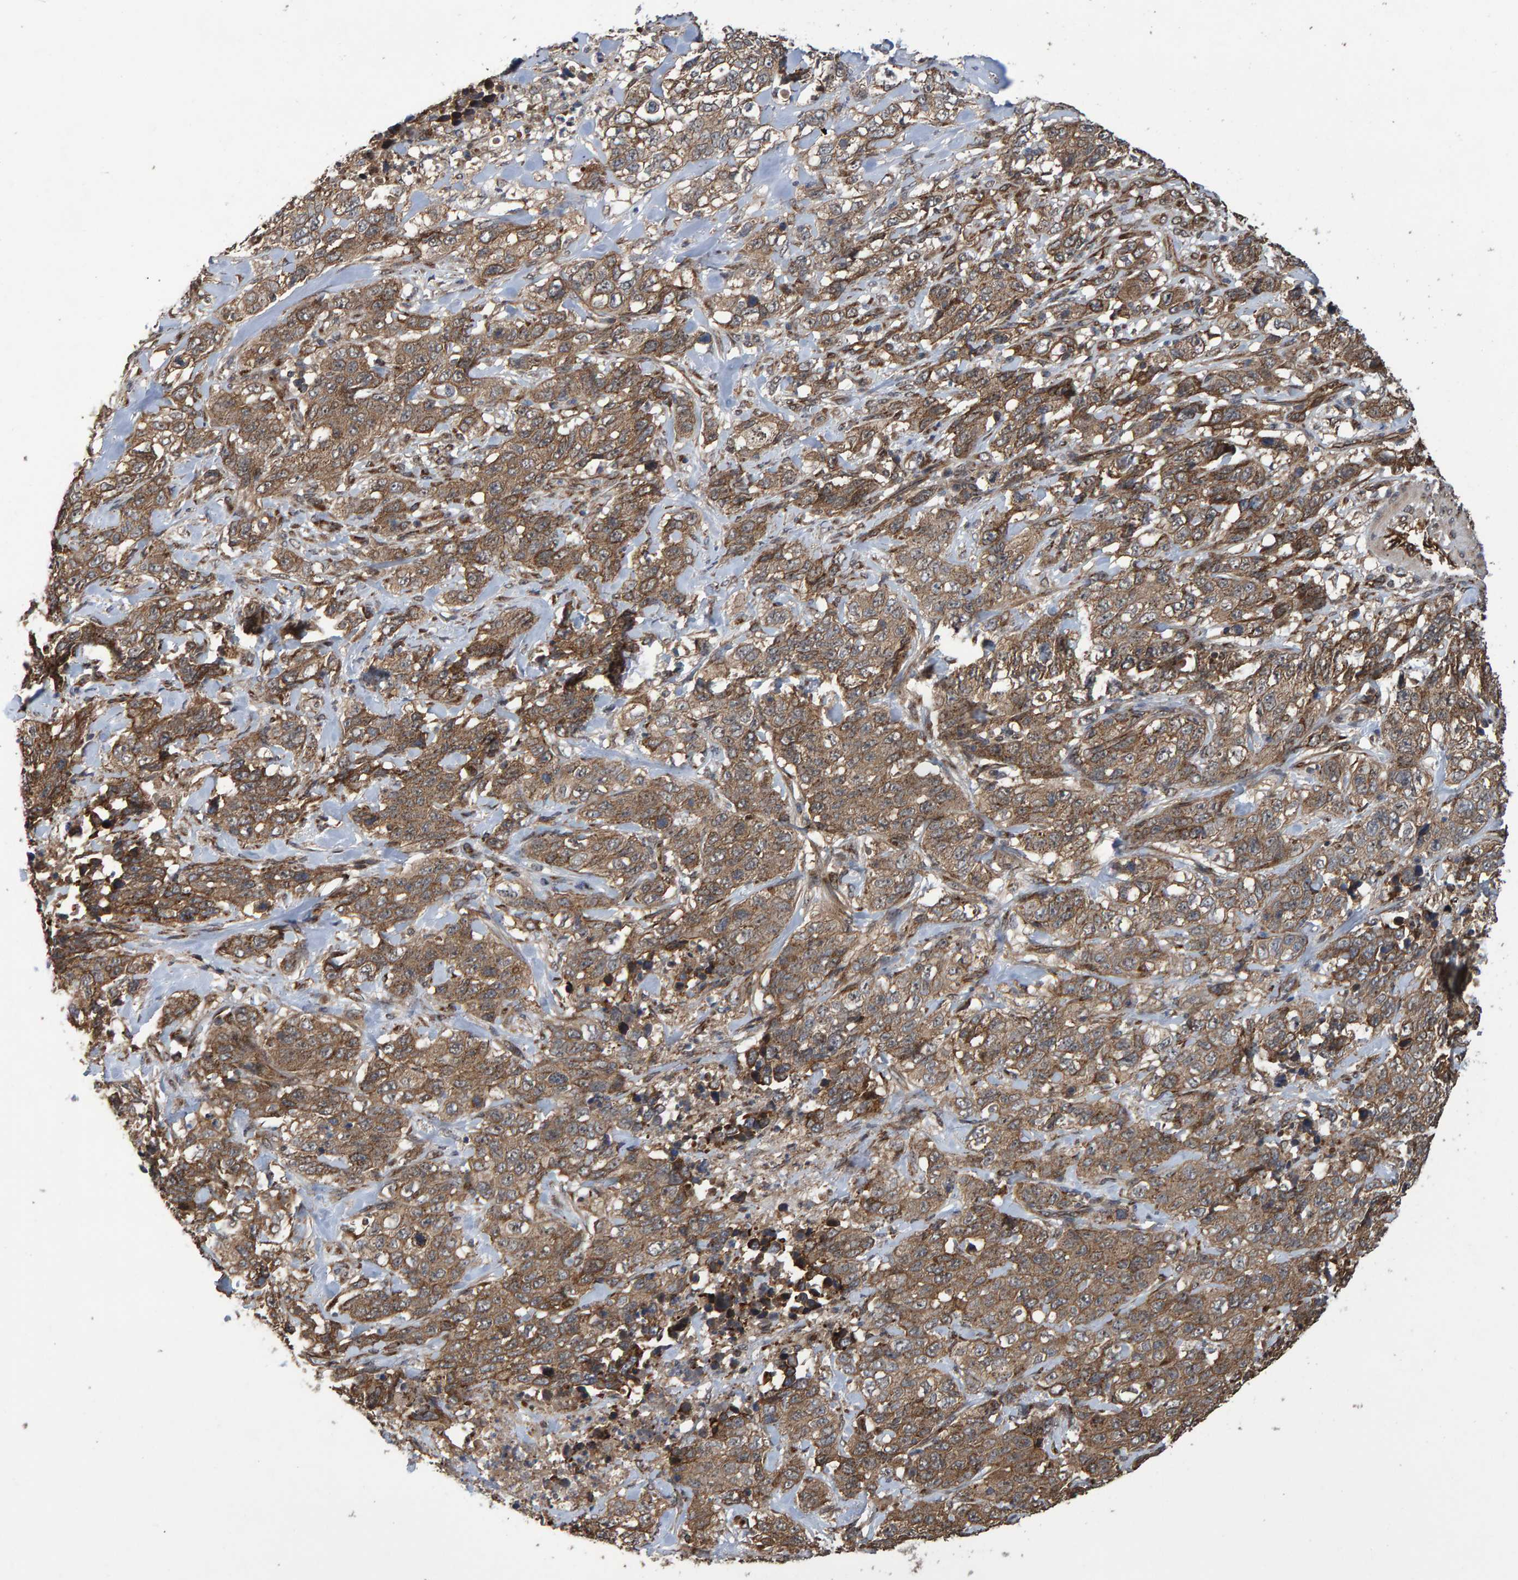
{"staining": {"intensity": "moderate", "quantity": ">75%", "location": "cytoplasmic/membranous,nuclear"}, "tissue": "stomach cancer", "cell_type": "Tumor cells", "image_type": "cancer", "snomed": [{"axis": "morphology", "description": "Adenocarcinoma, NOS"}, {"axis": "topography", "description": "Stomach"}], "caption": "An image of human stomach cancer (adenocarcinoma) stained for a protein displays moderate cytoplasmic/membranous and nuclear brown staining in tumor cells.", "gene": "TRIM68", "patient": {"sex": "male", "age": 48}}